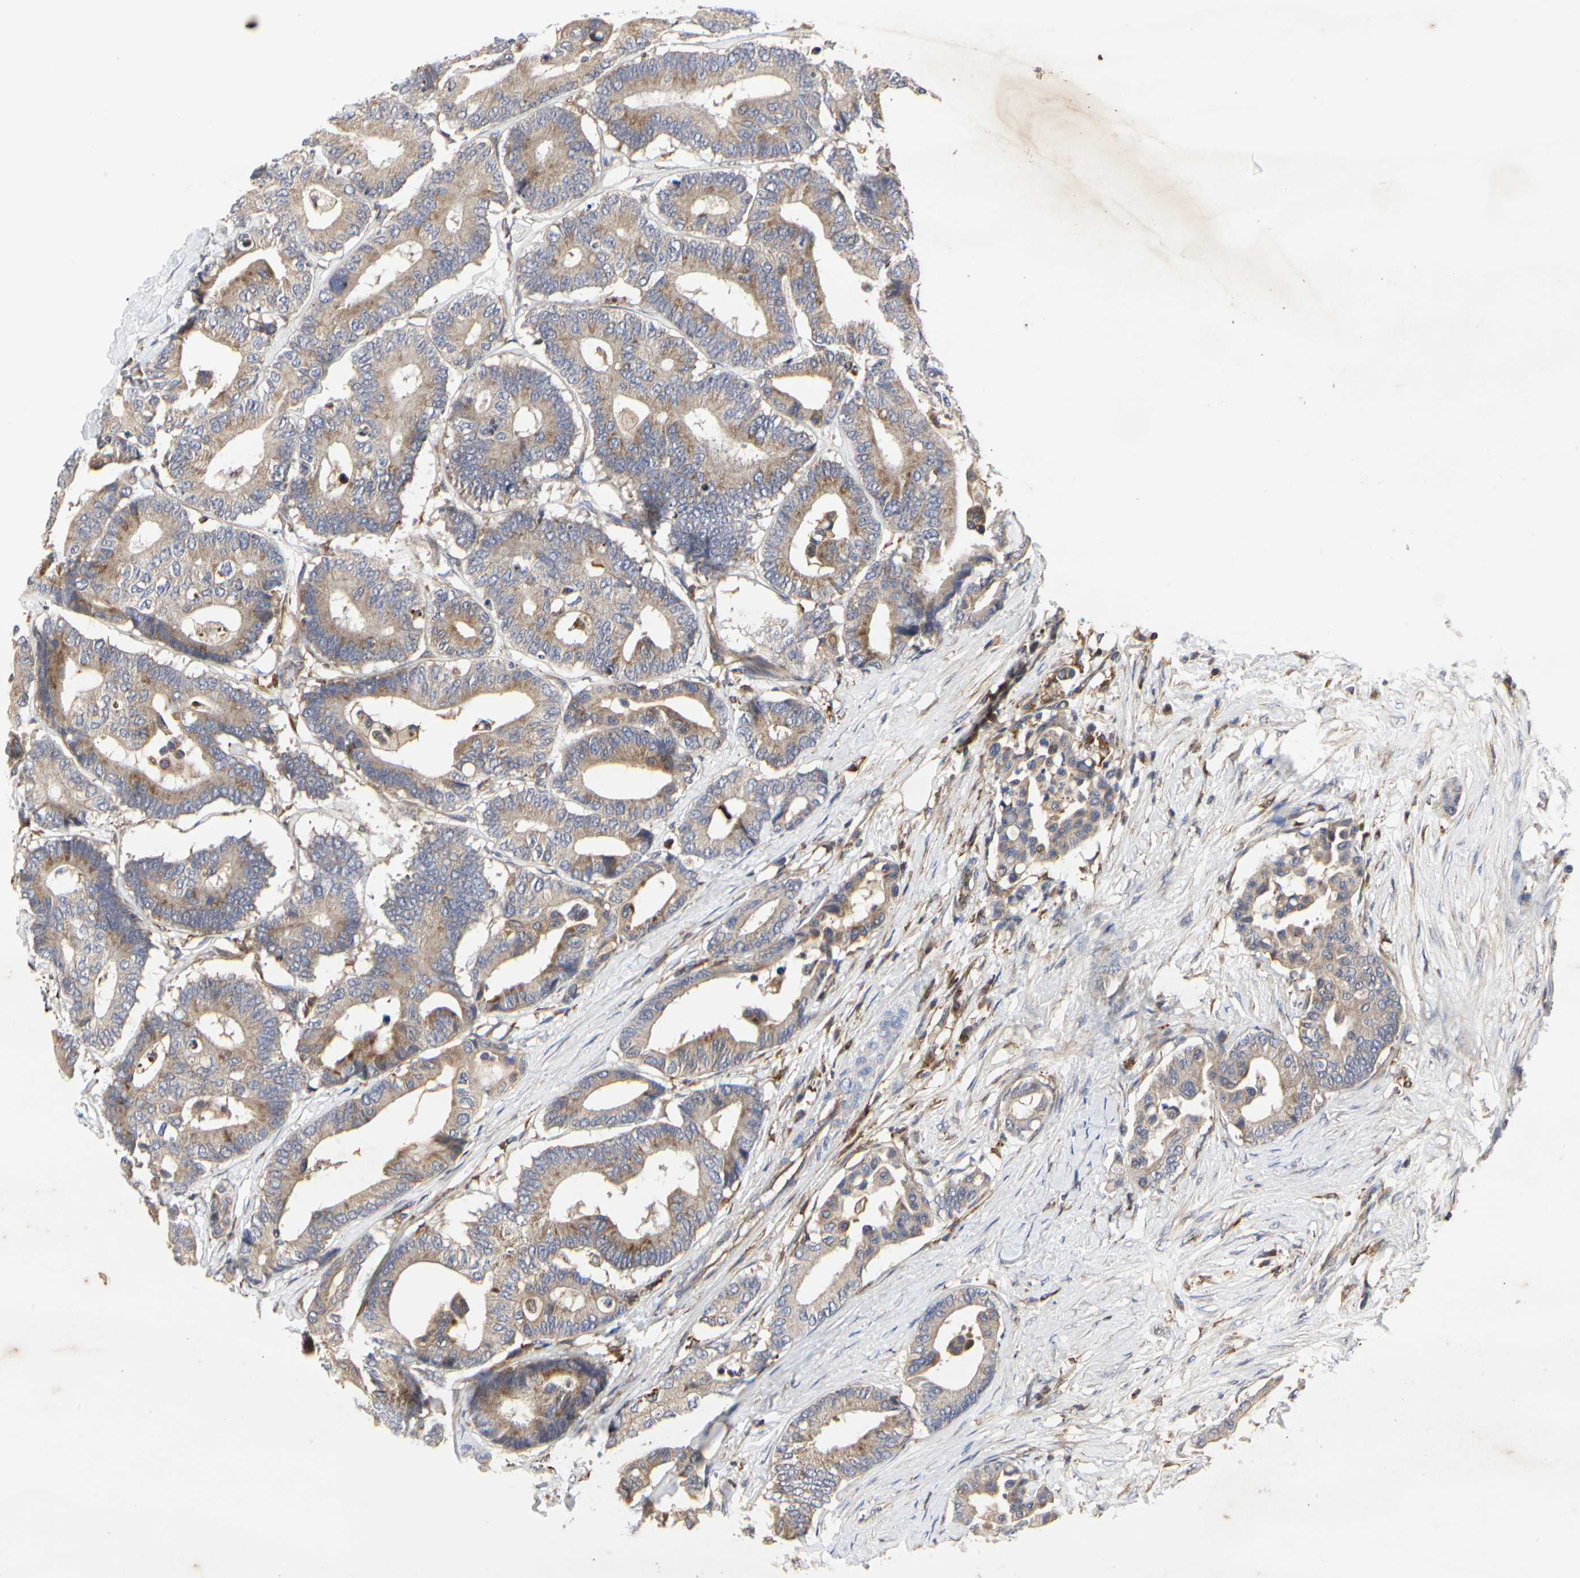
{"staining": {"intensity": "moderate", "quantity": ">75%", "location": "cytoplasmic/membranous"}, "tissue": "colorectal cancer", "cell_type": "Tumor cells", "image_type": "cancer", "snomed": [{"axis": "morphology", "description": "Normal tissue, NOS"}, {"axis": "morphology", "description": "Adenocarcinoma, NOS"}, {"axis": "topography", "description": "Colon"}], "caption": "Immunohistochemical staining of colorectal adenocarcinoma exhibits medium levels of moderate cytoplasmic/membranous protein positivity in approximately >75% of tumor cells.", "gene": "NAPG", "patient": {"sex": "male", "age": 82}}